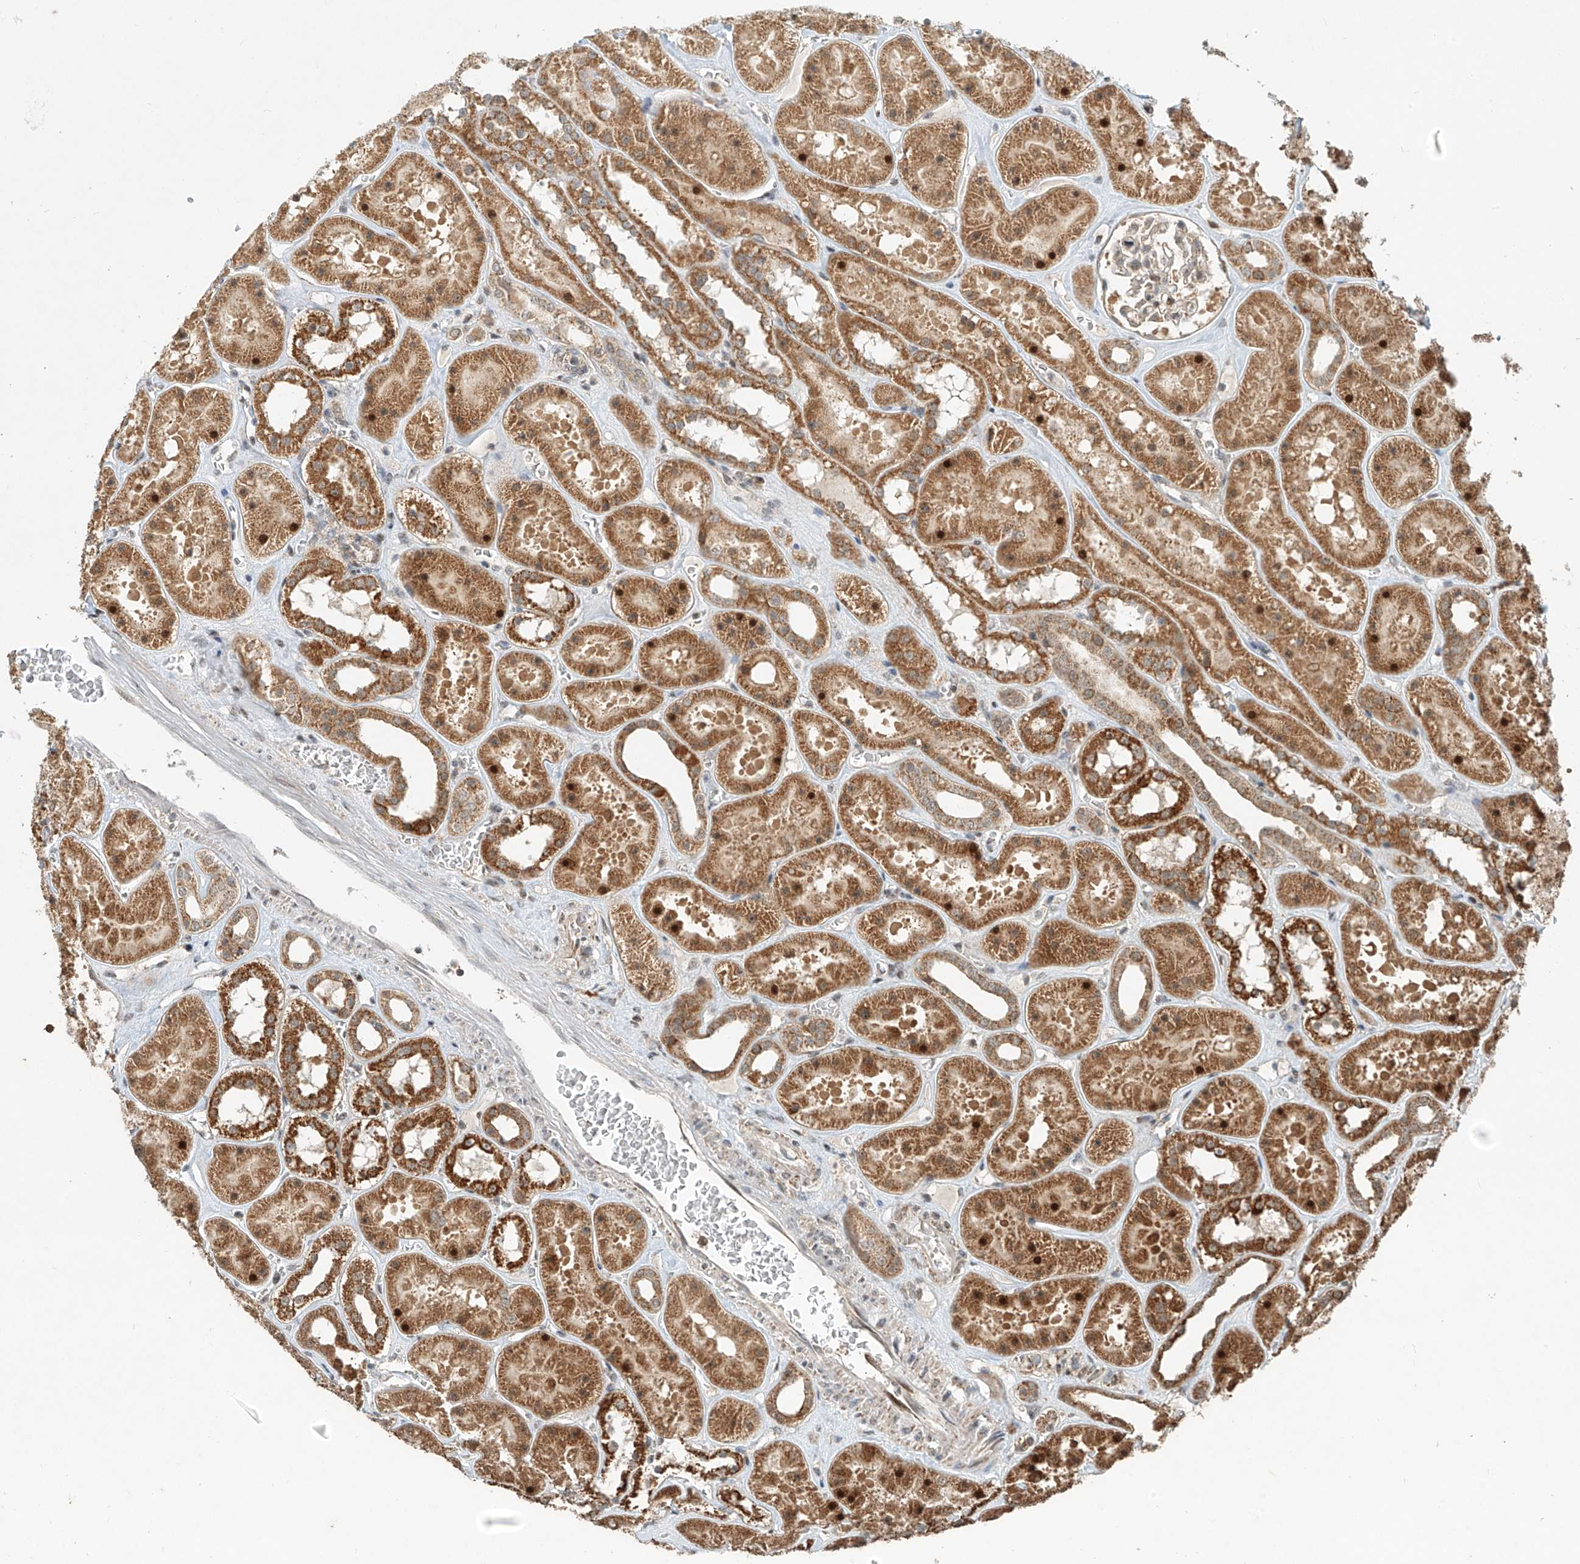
{"staining": {"intensity": "weak", "quantity": "<25%", "location": "cytoplasmic/membranous"}, "tissue": "kidney", "cell_type": "Cells in glomeruli", "image_type": "normal", "snomed": [{"axis": "morphology", "description": "Normal tissue, NOS"}, {"axis": "topography", "description": "Kidney"}], "caption": "Cells in glomeruli are negative for protein expression in normal human kidney. The staining was performed using DAB (3,3'-diaminobenzidine) to visualize the protein expression in brown, while the nuclei were stained in blue with hematoxylin (Magnification: 20x).", "gene": "SYTL3", "patient": {"sex": "female", "age": 41}}